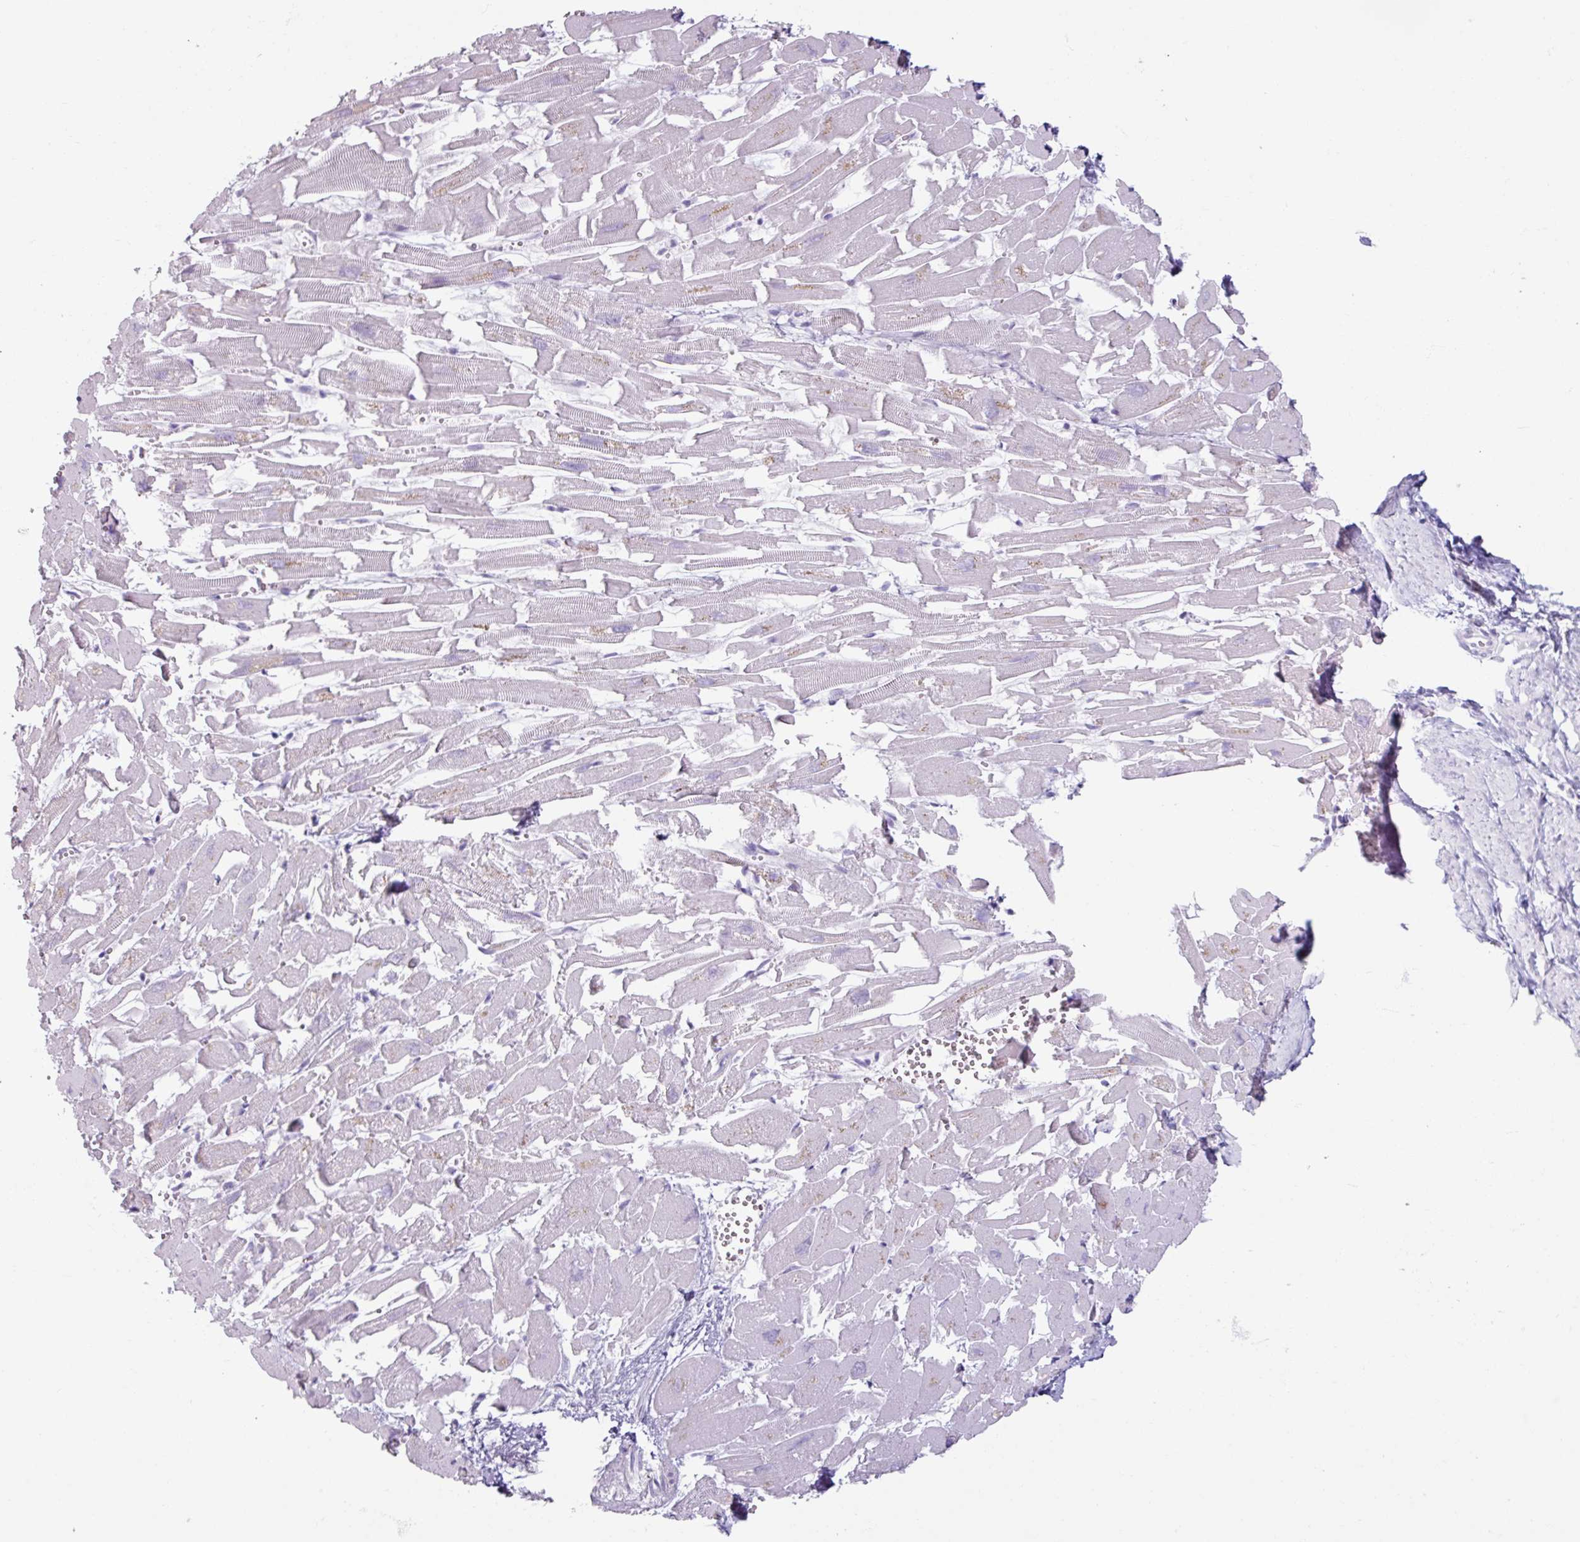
{"staining": {"intensity": "negative", "quantity": "none", "location": "none"}, "tissue": "heart muscle", "cell_type": "Cardiomyocytes", "image_type": "normal", "snomed": [{"axis": "morphology", "description": "Normal tissue, NOS"}, {"axis": "topography", "description": "Heart"}], "caption": "Protein analysis of normal heart muscle displays no significant expression in cardiomyocytes.", "gene": "ARG1", "patient": {"sex": "female", "age": 64}}